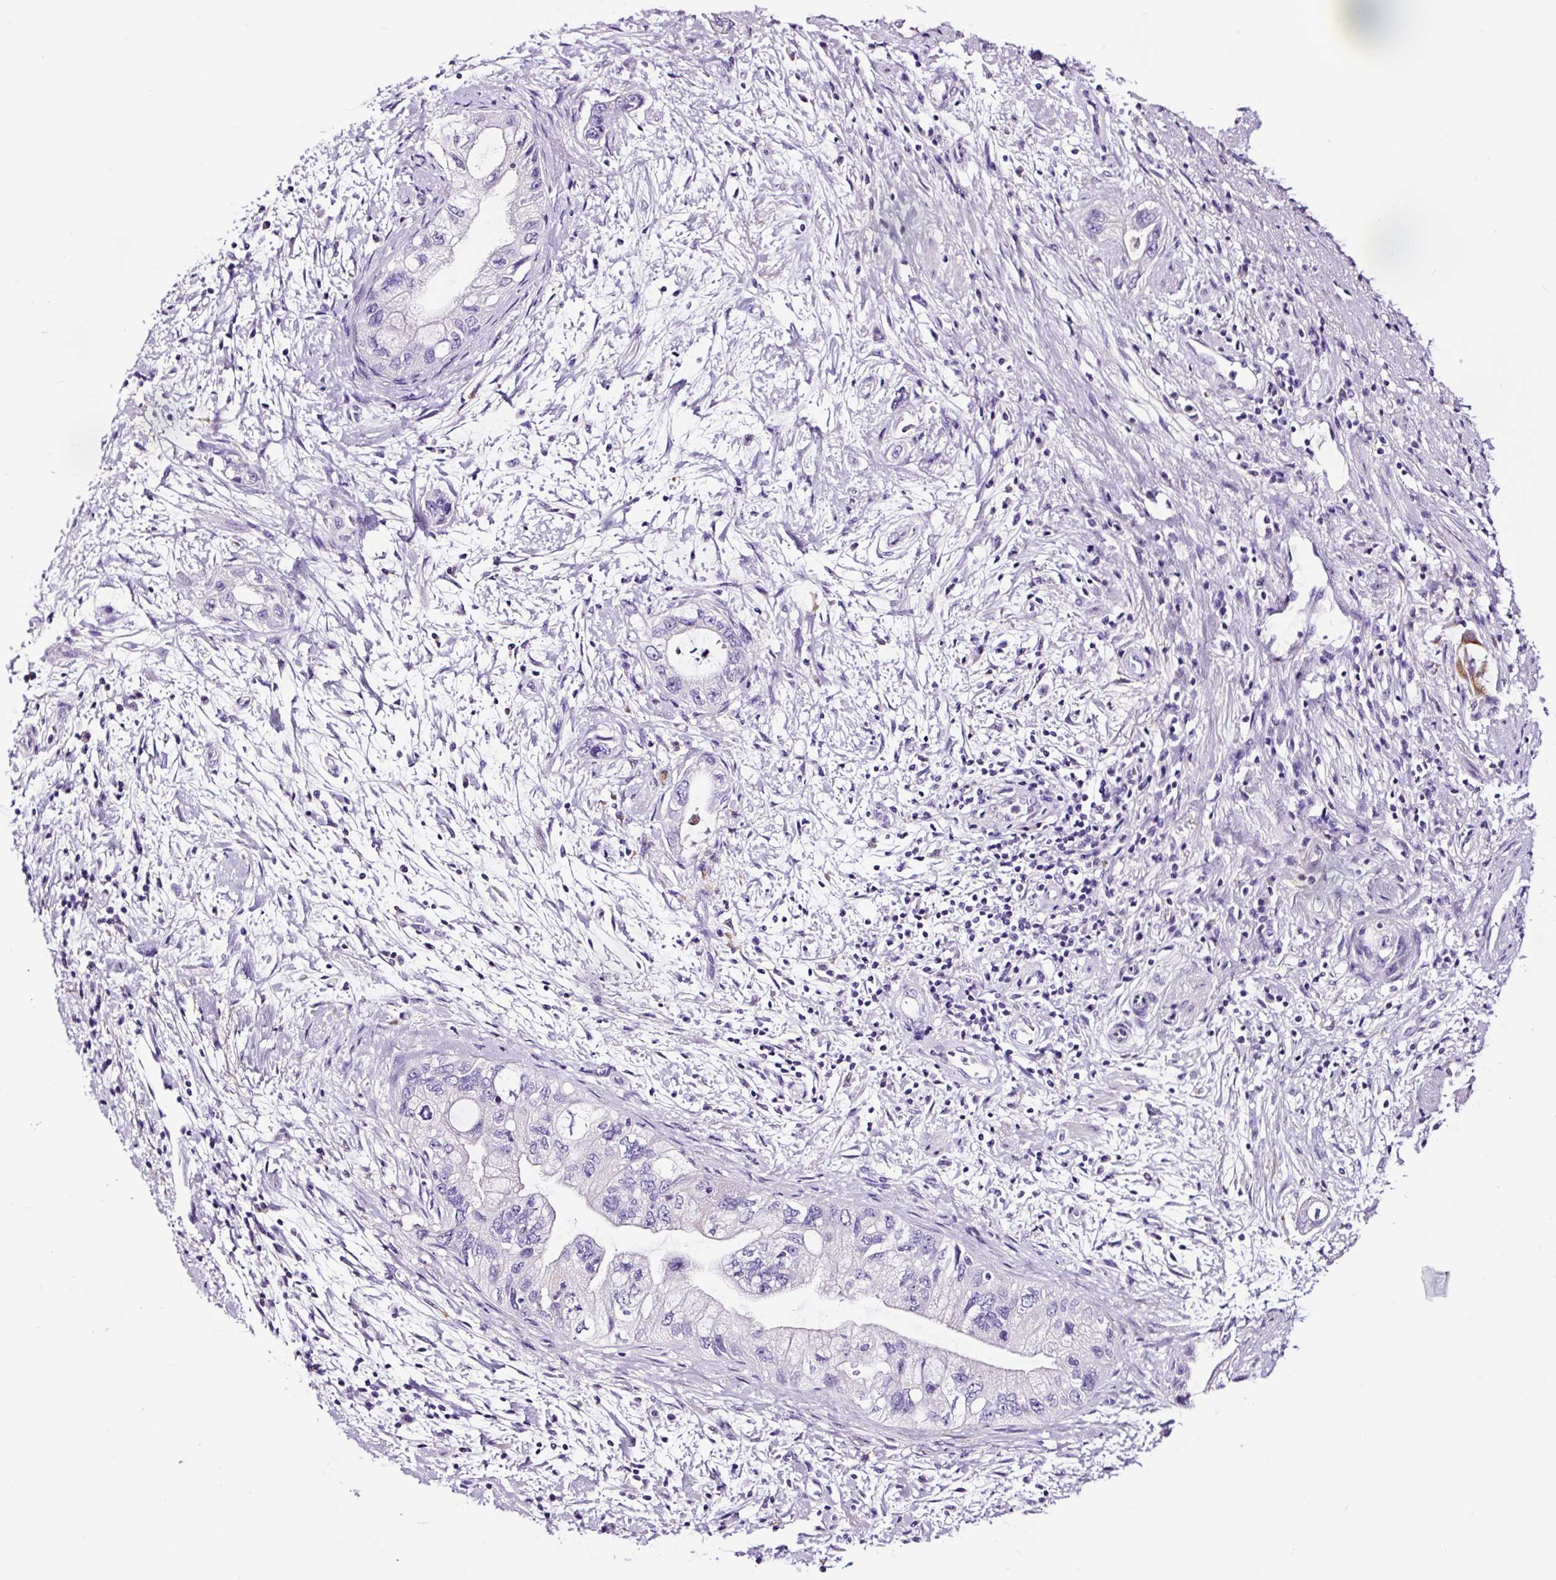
{"staining": {"intensity": "negative", "quantity": "none", "location": "none"}, "tissue": "pancreatic cancer", "cell_type": "Tumor cells", "image_type": "cancer", "snomed": [{"axis": "morphology", "description": "Adenocarcinoma, NOS"}, {"axis": "topography", "description": "Pancreas"}], "caption": "Pancreatic cancer stained for a protein using immunohistochemistry (IHC) displays no staining tumor cells.", "gene": "FBXL7", "patient": {"sex": "female", "age": 73}}